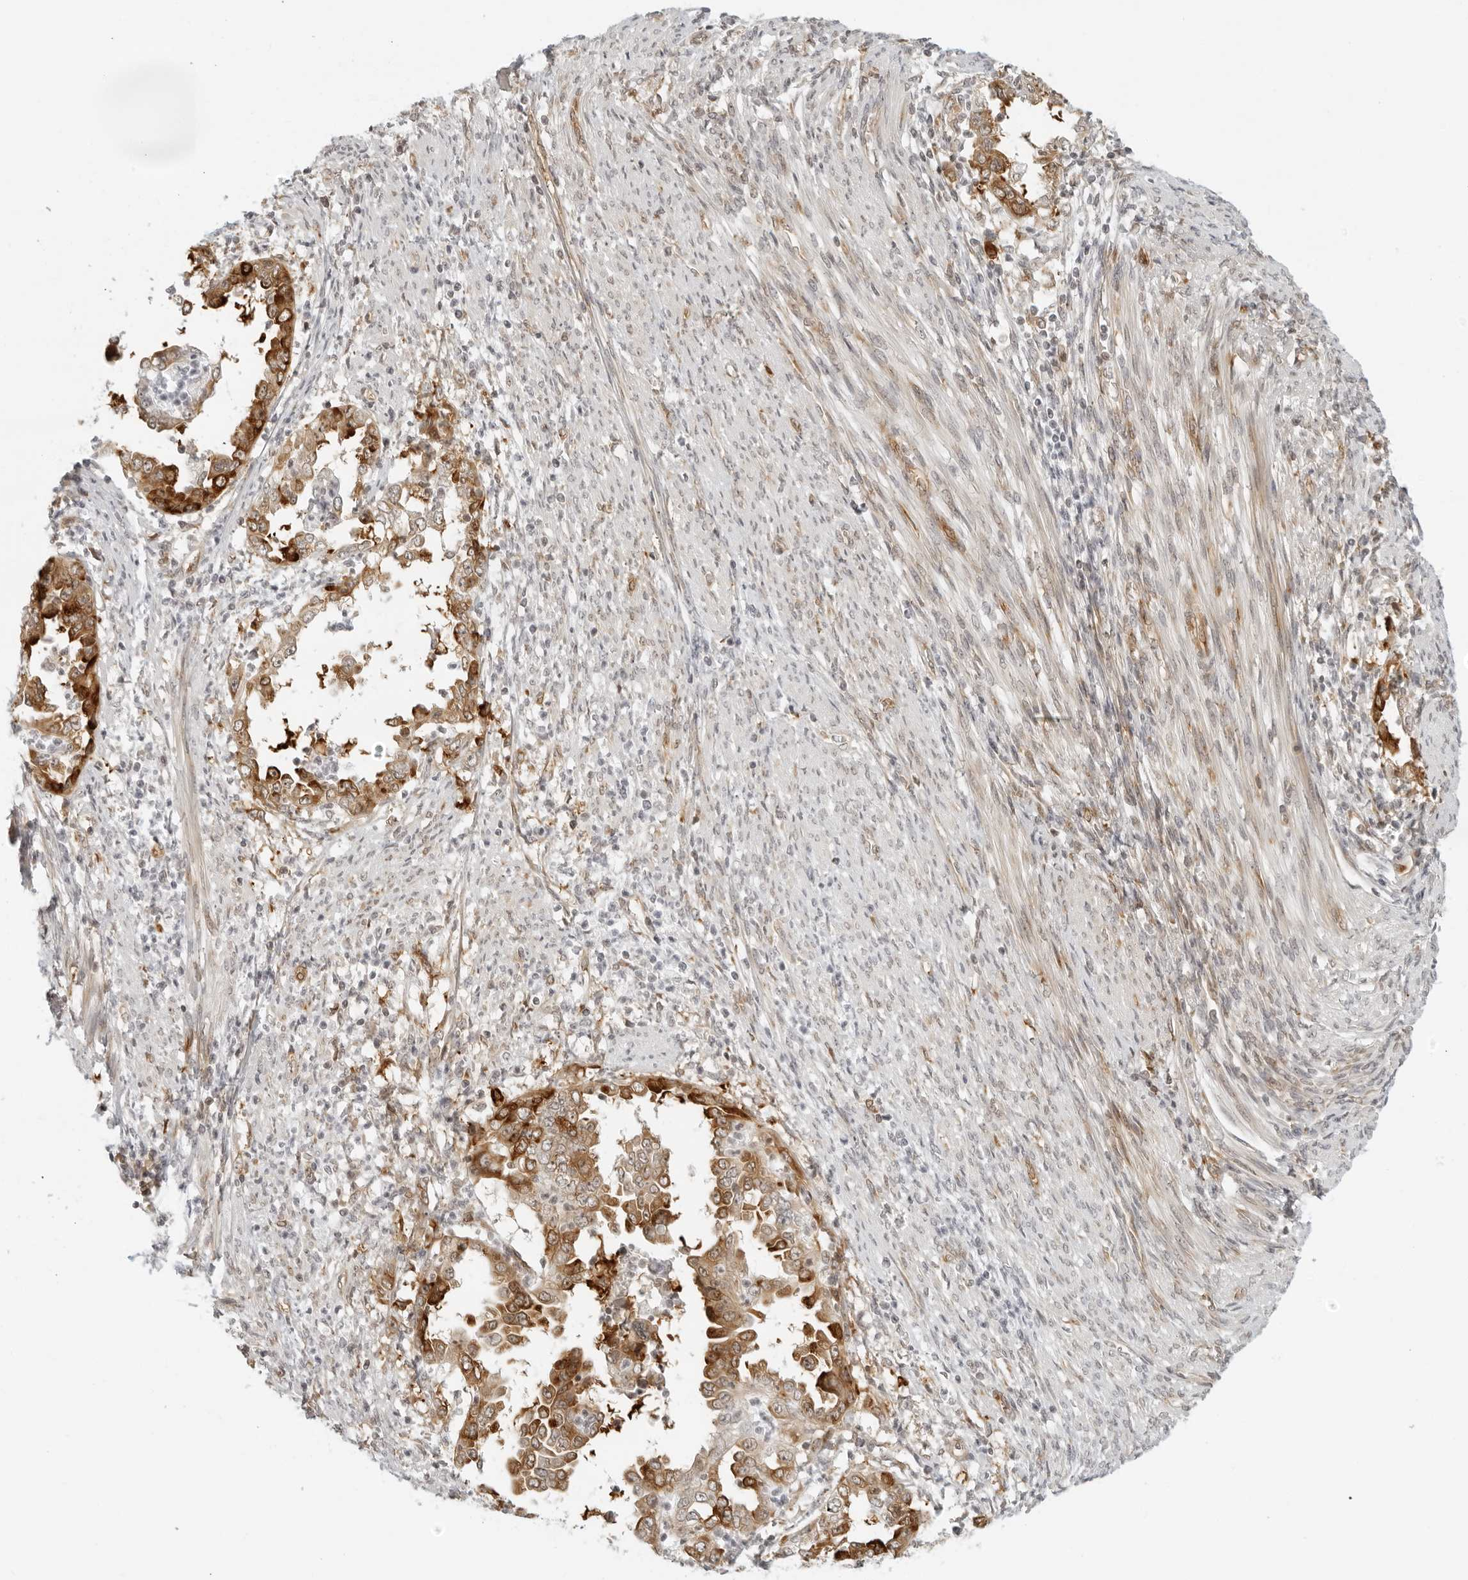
{"staining": {"intensity": "strong", "quantity": ">75%", "location": "cytoplasmic/membranous"}, "tissue": "endometrial cancer", "cell_type": "Tumor cells", "image_type": "cancer", "snomed": [{"axis": "morphology", "description": "Adenocarcinoma, NOS"}, {"axis": "topography", "description": "Endometrium"}], "caption": "Endometrial cancer (adenocarcinoma) stained with immunohistochemistry shows strong cytoplasmic/membranous staining in about >75% of tumor cells. The staining is performed using DAB brown chromogen to label protein expression. The nuclei are counter-stained blue using hematoxylin.", "gene": "EIF4G1", "patient": {"sex": "female", "age": 85}}